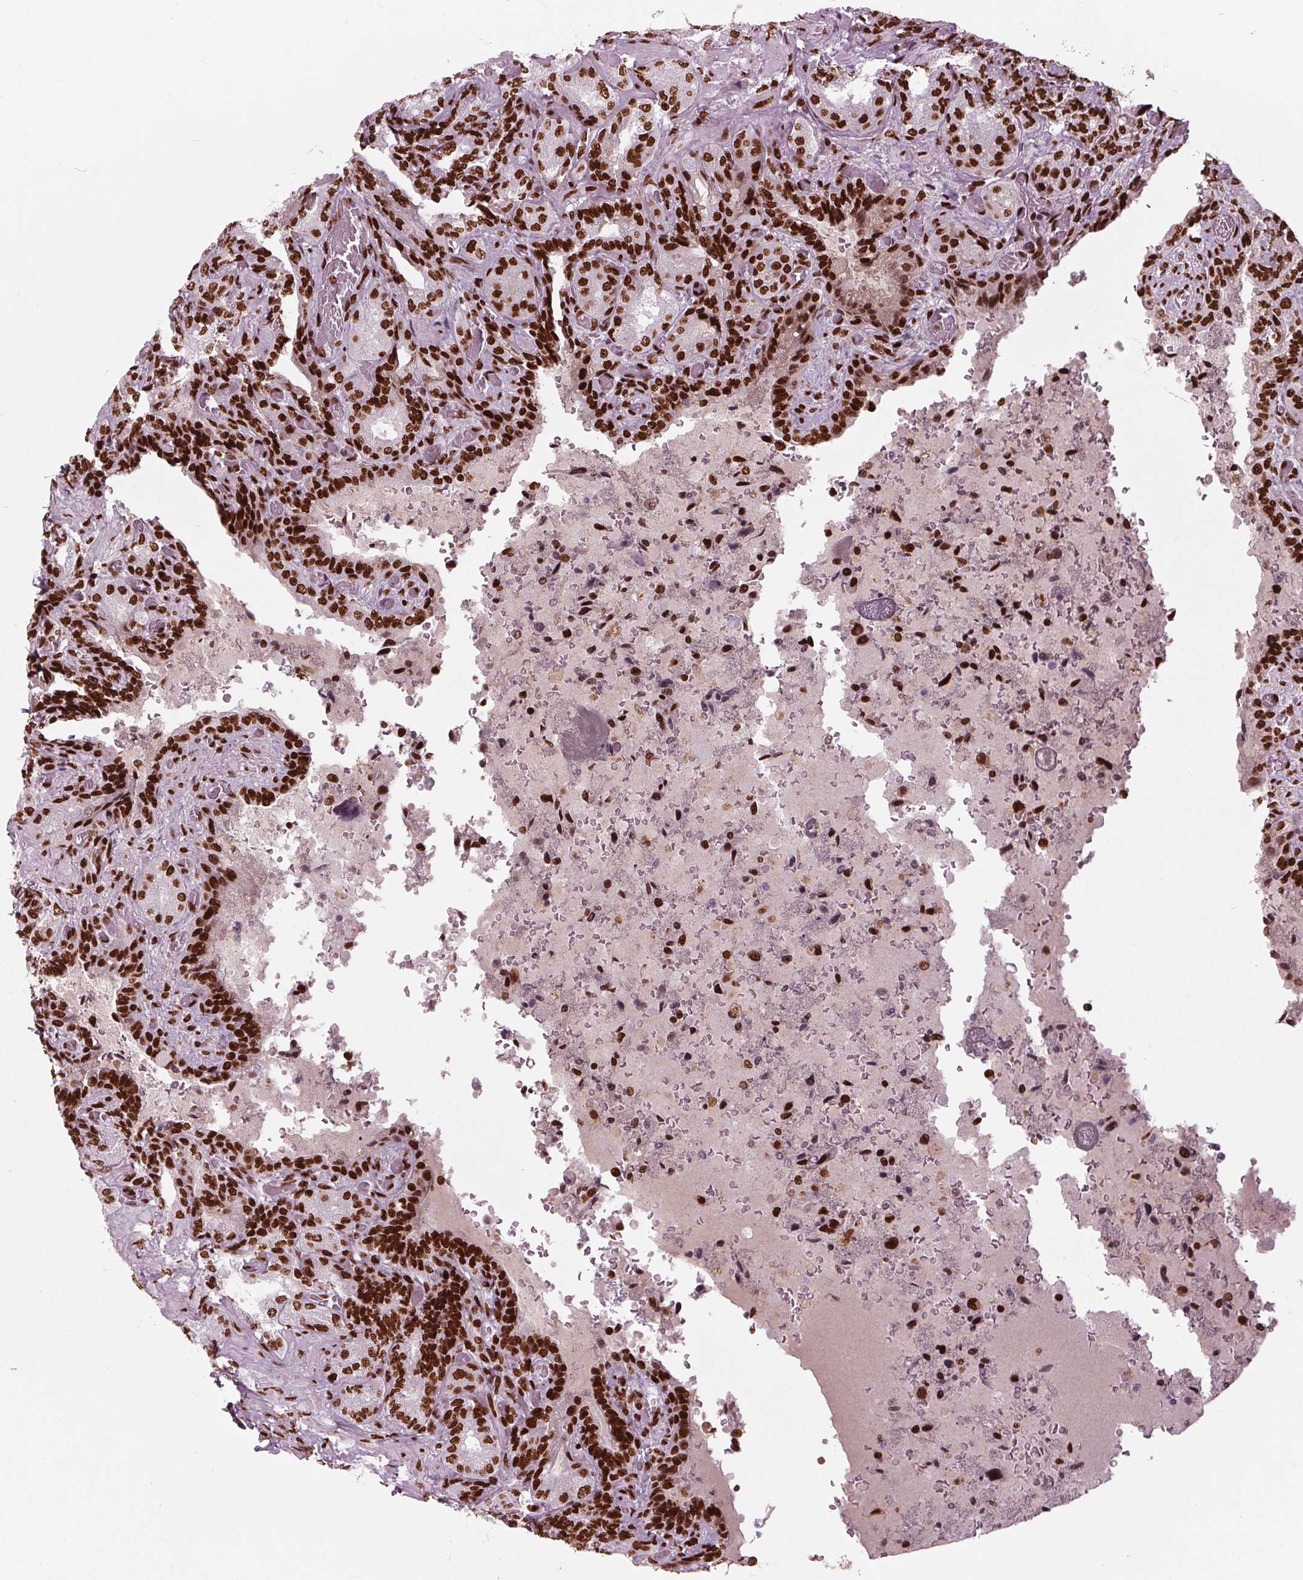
{"staining": {"intensity": "strong", "quantity": ">75%", "location": "nuclear"}, "tissue": "seminal vesicle", "cell_type": "Glandular cells", "image_type": "normal", "snomed": [{"axis": "morphology", "description": "Normal tissue, NOS"}, {"axis": "topography", "description": "Seminal veicle"}], "caption": "Immunohistochemistry (IHC) image of unremarkable seminal vesicle stained for a protein (brown), which displays high levels of strong nuclear positivity in approximately >75% of glandular cells.", "gene": "BRD4", "patient": {"sex": "male", "age": 68}}